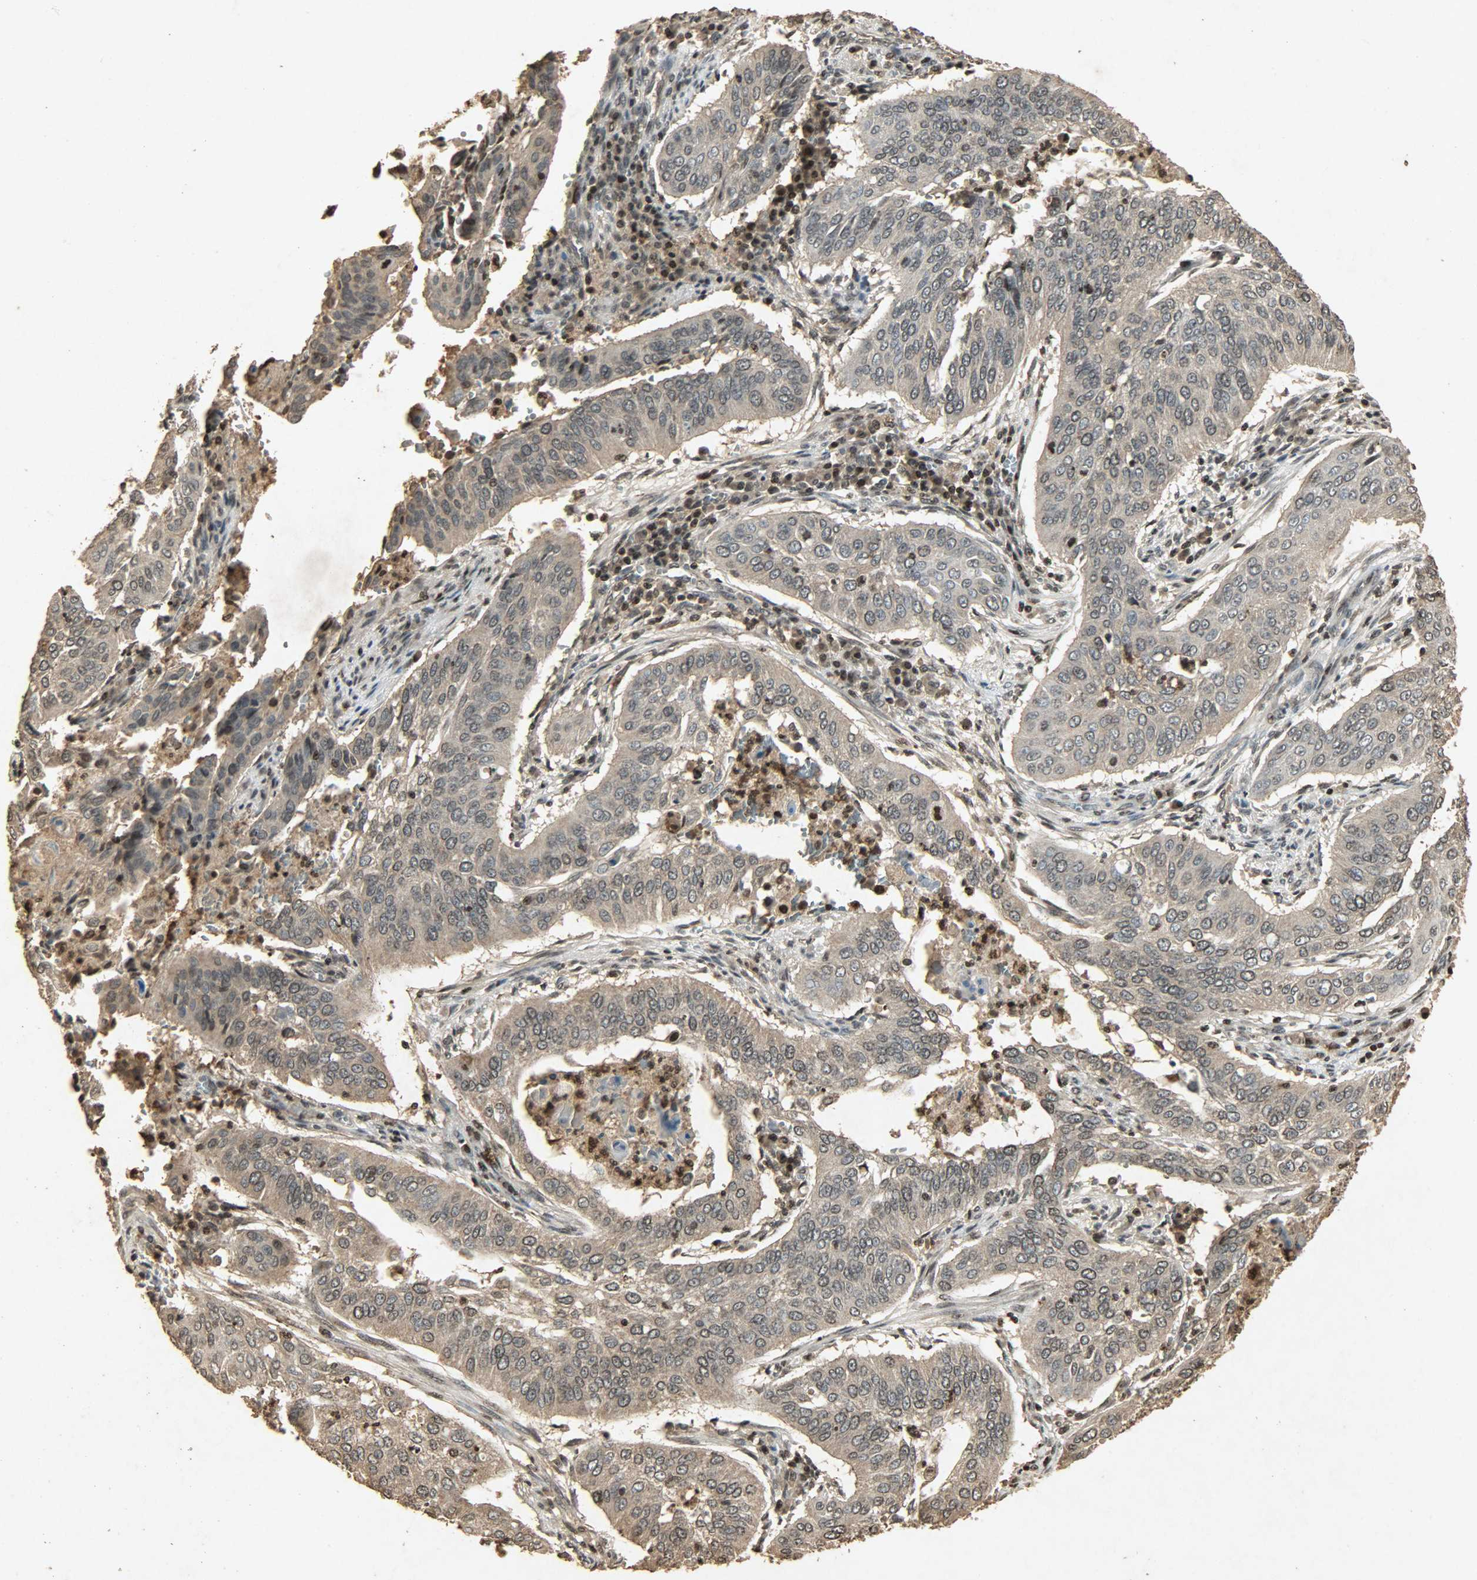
{"staining": {"intensity": "weak", "quantity": ">75%", "location": "cytoplasmic/membranous,nuclear"}, "tissue": "cervical cancer", "cell_type": "Tumor cells", "image_type": "cancer", "snomed": [{"axis": "morphology", "description": "Squamous cell carcinoma, NOS"}, {"axis": "topography", "description": "Cervix"}], "caption": "DAB (3,3'-diaminobenzidine) immunohistochemical staining of human cervical squamous cell carcinoma exhibits weak cytoplasmic/membranous and nuclear protein positivity in about >75% of tumor cells.", "gene": "PPP3R1", "patient": {"sex": "female", "age": 39}}